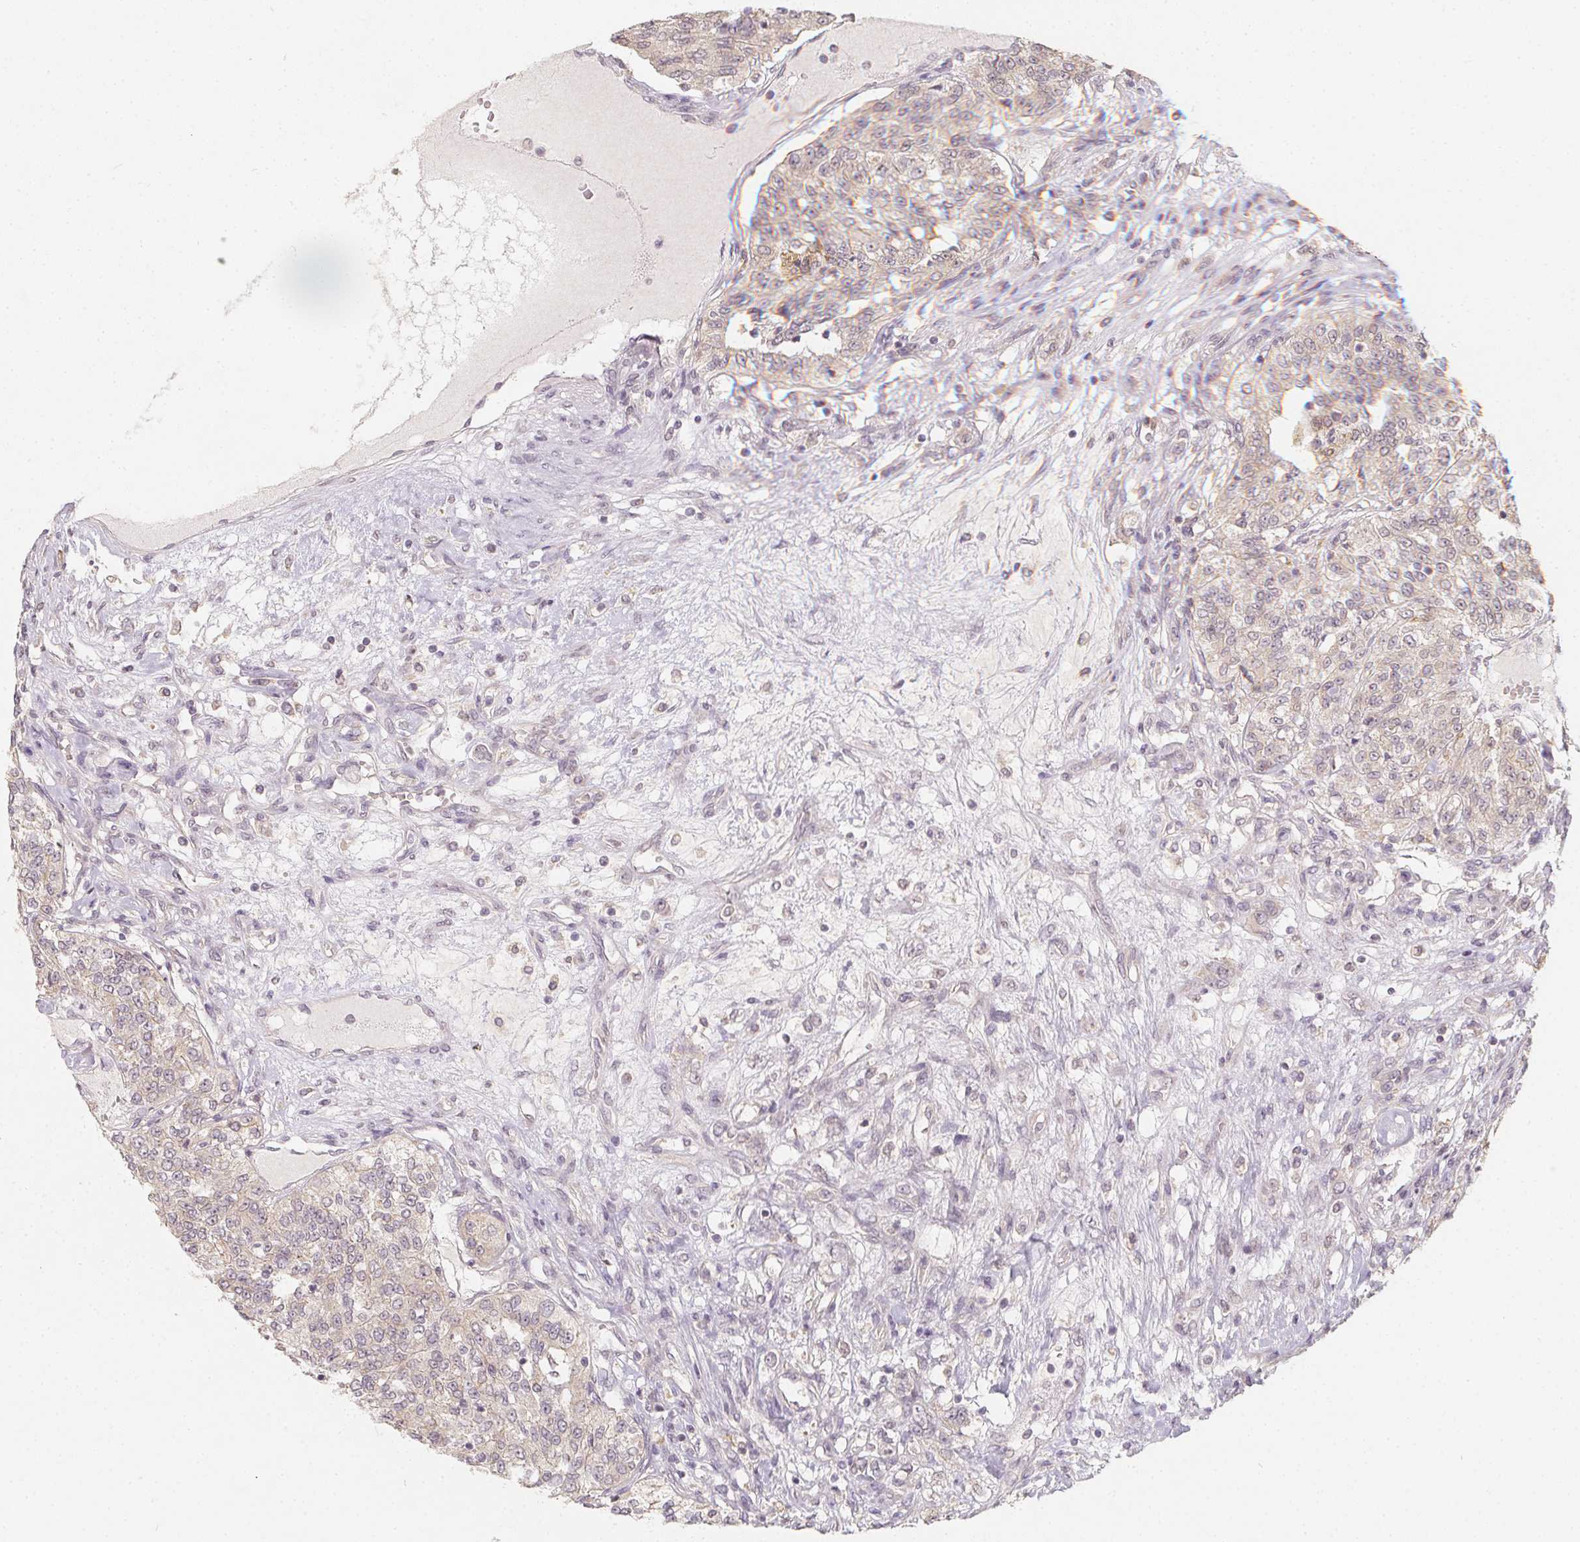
{"staining": {"intensity": "negative", "quantity": "none", "location": "none"}, "tissue": "renal cancer", "cell_type": "Tumor cells", "image_type": "cancer", "snomed": [{"axis": "morphology", "description": "Adenocarcinoma, NOS"}, {"axis": "topography", "description": "Kidney"}], "caption": "An immunohistochemistry (IHC) histopathology image of renal cancer is shown. There is no staining in tumor cells of renal cancer.", "gene": "SOAT1", "patient": {"sex": "female", "age": 63}}